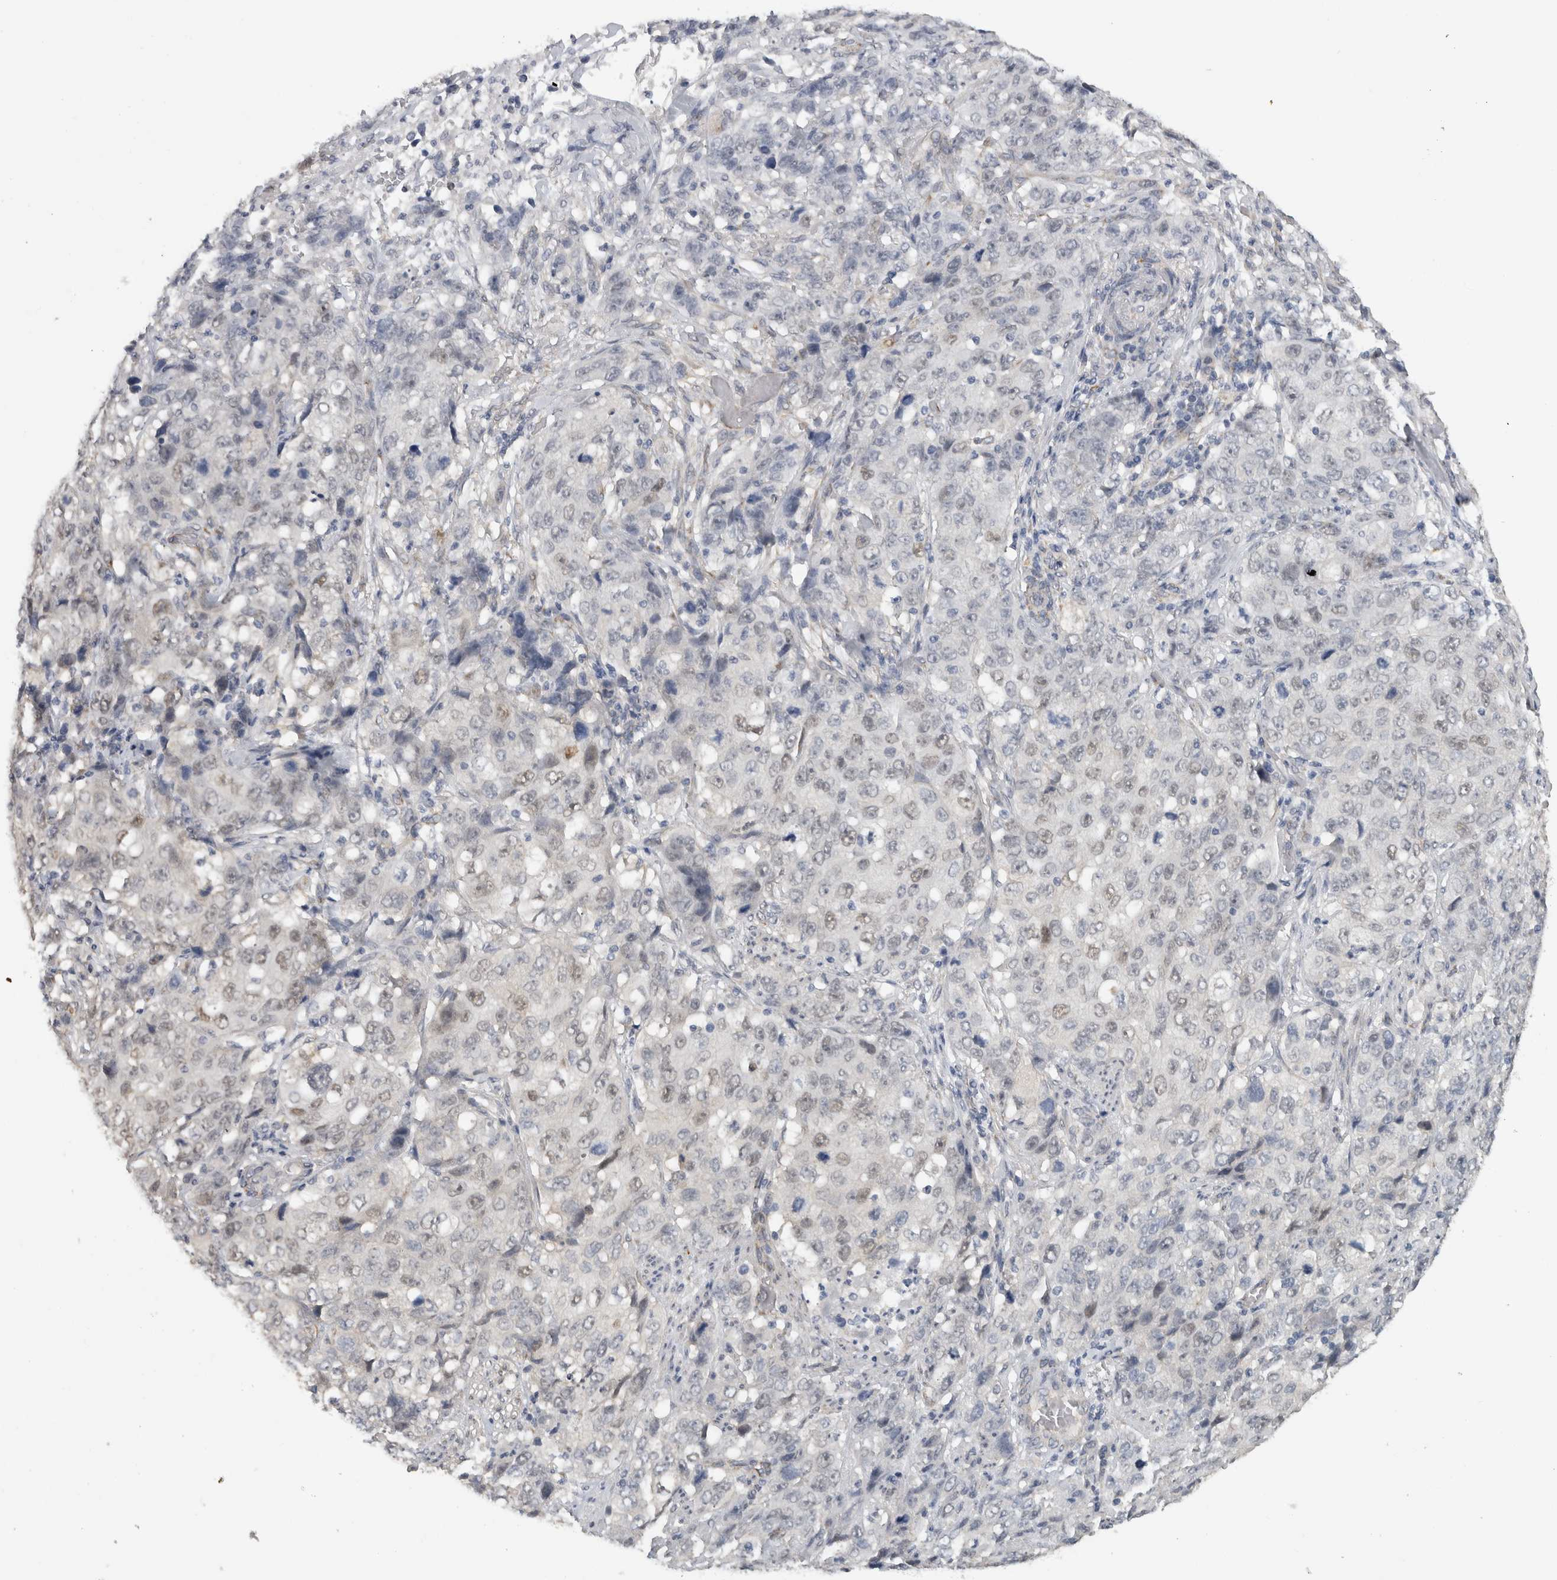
{"staining": {"intensity": "weak", "quantity": "<25%", "location": "nuclear"}, "tissue": "stomach cancer", "cell_type": "Tumor cells", "image_type": "cancer", "snomed": [{"axis": "morphology", "description": "Adenocarcinoma, NOS"}, {"axis": "topography", "description": "Stomach"}], "caption": "High power microscopy image of an IHC histopathology image of stomach adenocarcinoma, revealing no significant expression in tumor cells. (DAB (3,3'-diaminobenzidine) IHC, high magnification).", "gene": "DYRK2", "patient": {"sex": "male", "age": 48}}